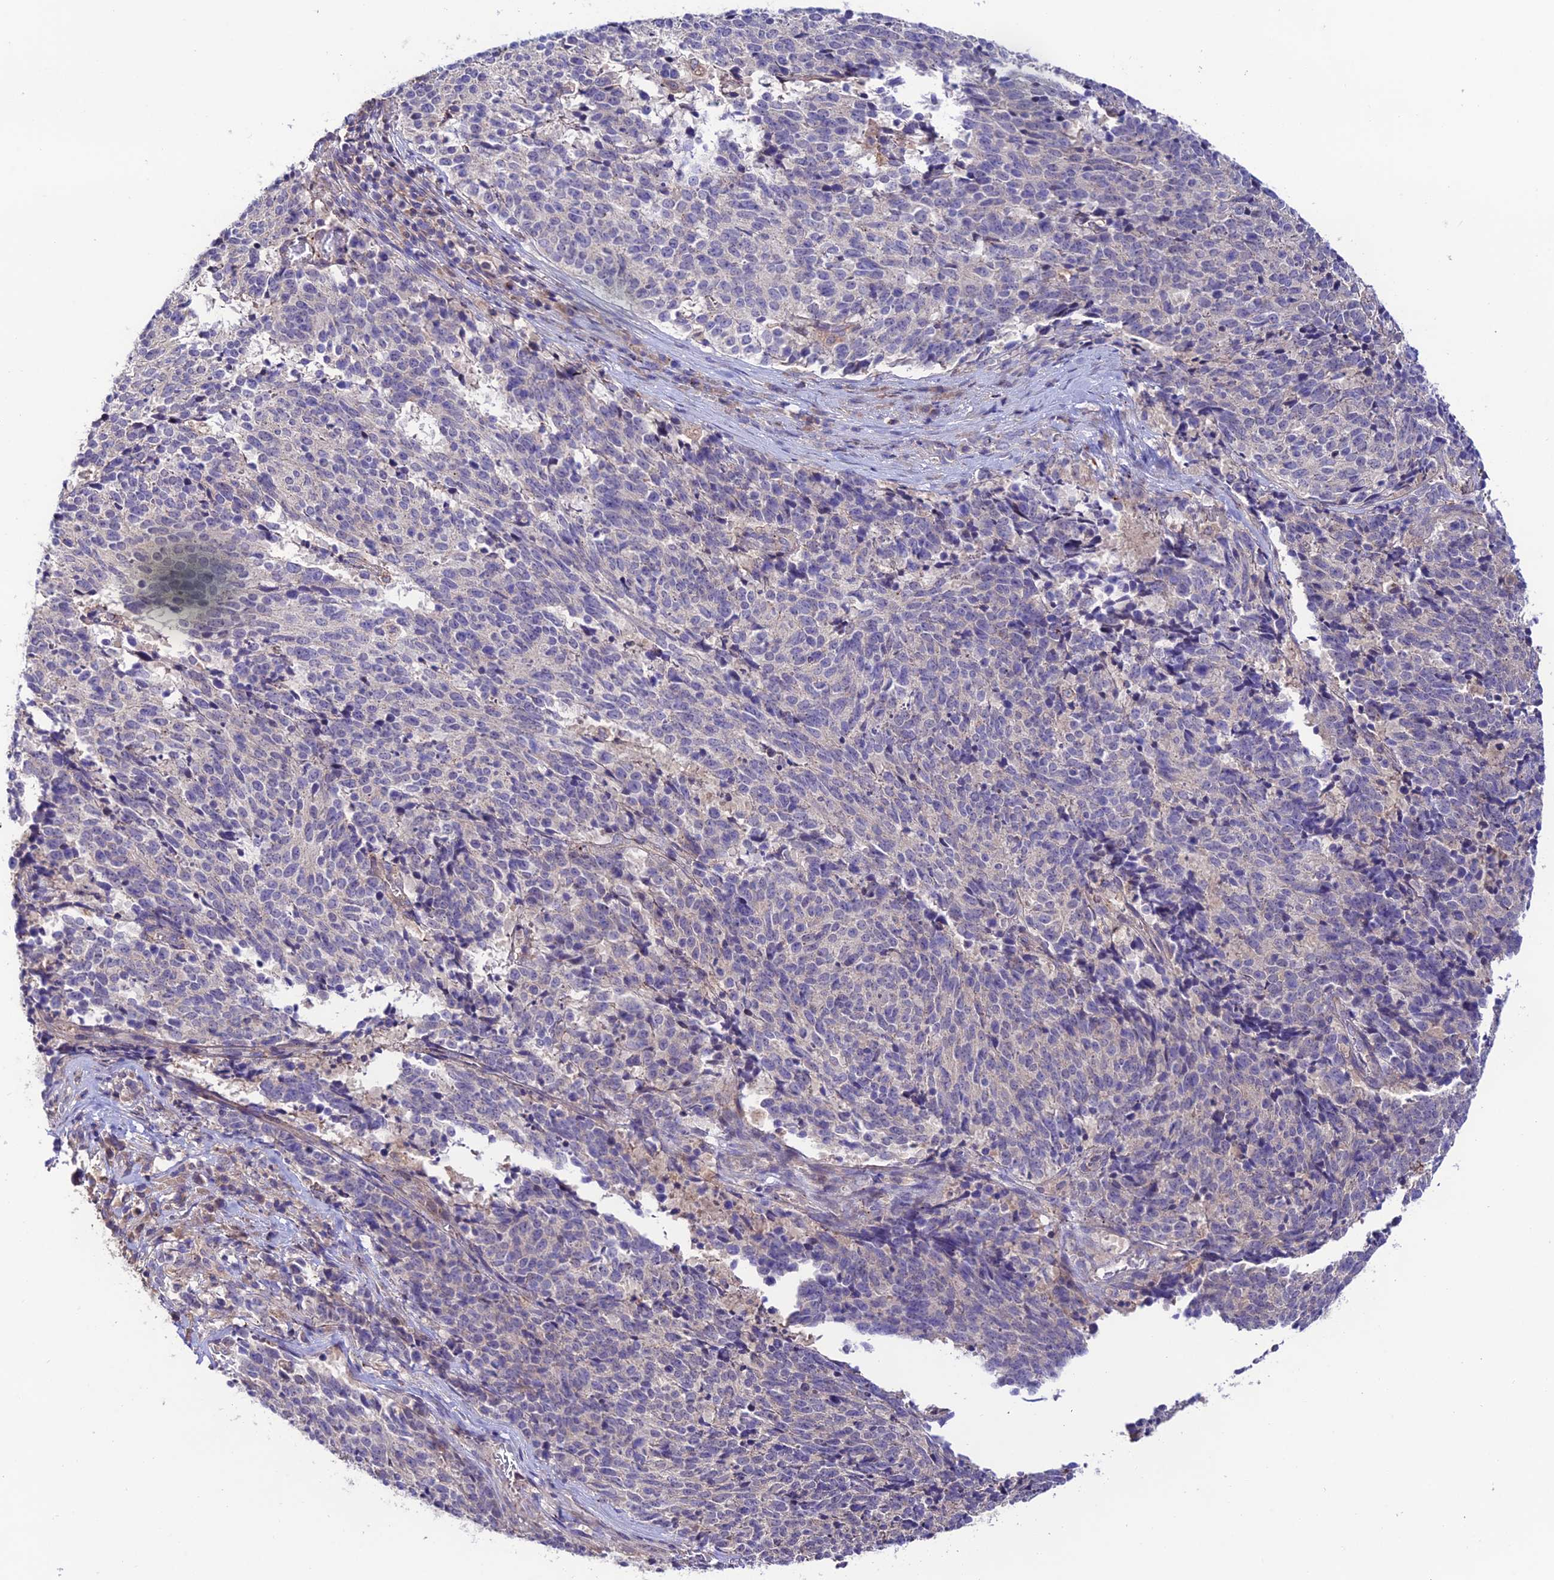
{"staining": {"intensity": "negative", "quantity": "none", "location": "none"}, "tissue": "cervical cancer", "cell_type": "Tumor cells", "image_type": "cancer", "snomed": [{"axis": "morphology", "description": "Squamous cell carcinoma, NOS"}, {"axis": "topography", "description": "Cervix"}], "caption": "Immunohistochemical staining of cervical cancer (squamous cell carcinoma) shows no significant expression in tumor cells. (Stains: DAB (3,3'-diaminobenzidine) immunohistochemistry with hematoxylin counter stain, Microscopy: brightfield microscopy at high magnification).", "gene": "BRME1", "patient": {"sex": "female", "age": 29}}